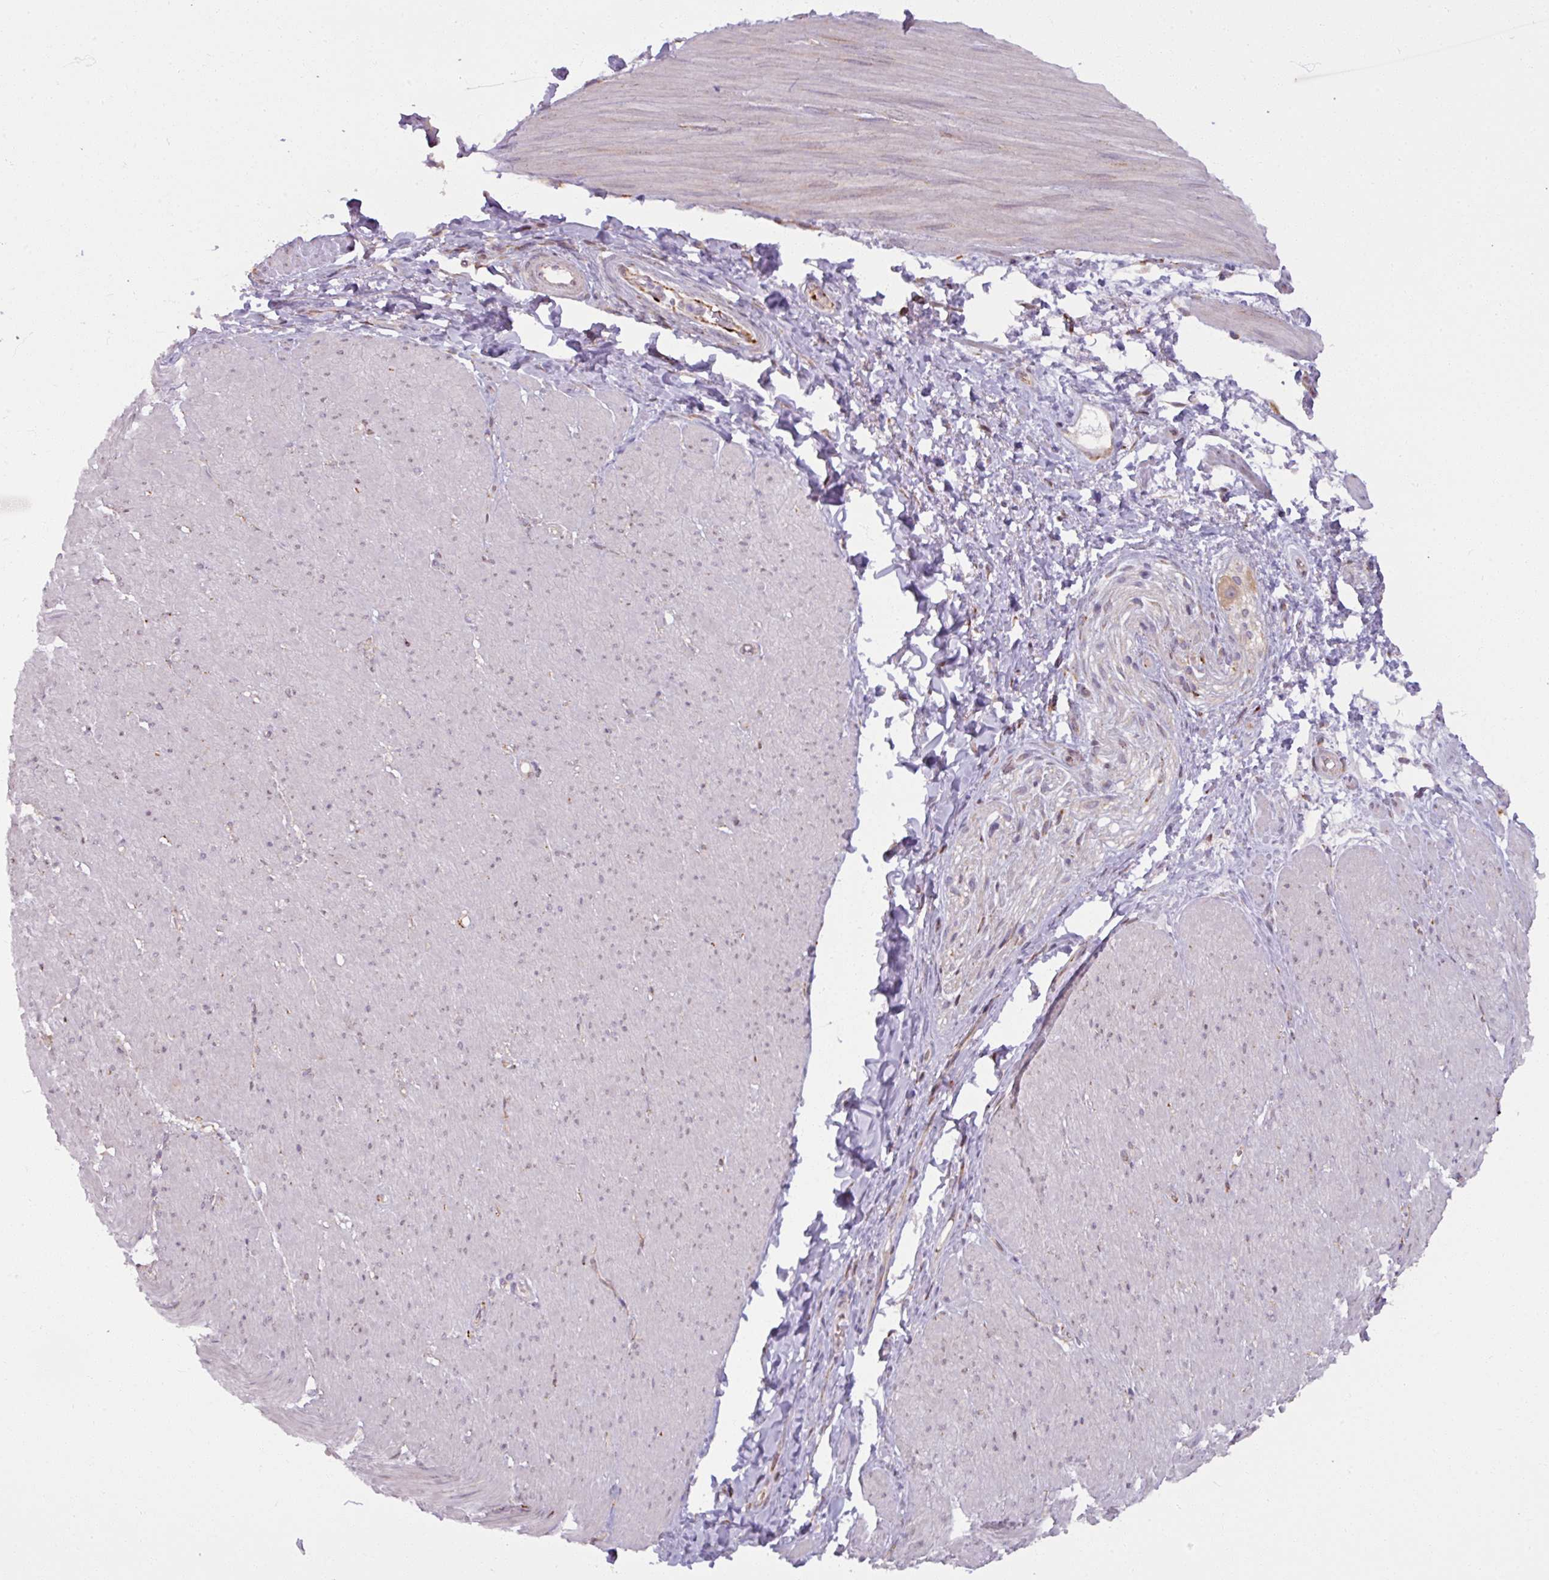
{"staining": {"intensity": "weak", "quantity": "<25%", "location": "cytoplasmic/membranous"}, "tissue": "smooth muscle", "cell_type": "Smooth muscle cells", "image_type": "normal", "snomed": [{"axis": "morphology", "description": "Normal tissue, NOS"}, {"axis": "topography", "description": "Smooth muscle"}, {"axis": "topography", "description": "Rectum"}], "caption": "DAB immunohistochemical staining of benign human smooth muscle shows no significant positivity in smooth muscle cells. (DAB (3,3'-diaminobenzidine) immunohistochemistry visualized using brightfield microscopy, high magnification).", "gene": "MAGT1", "patient": {"sex": "male", "age": 53}}